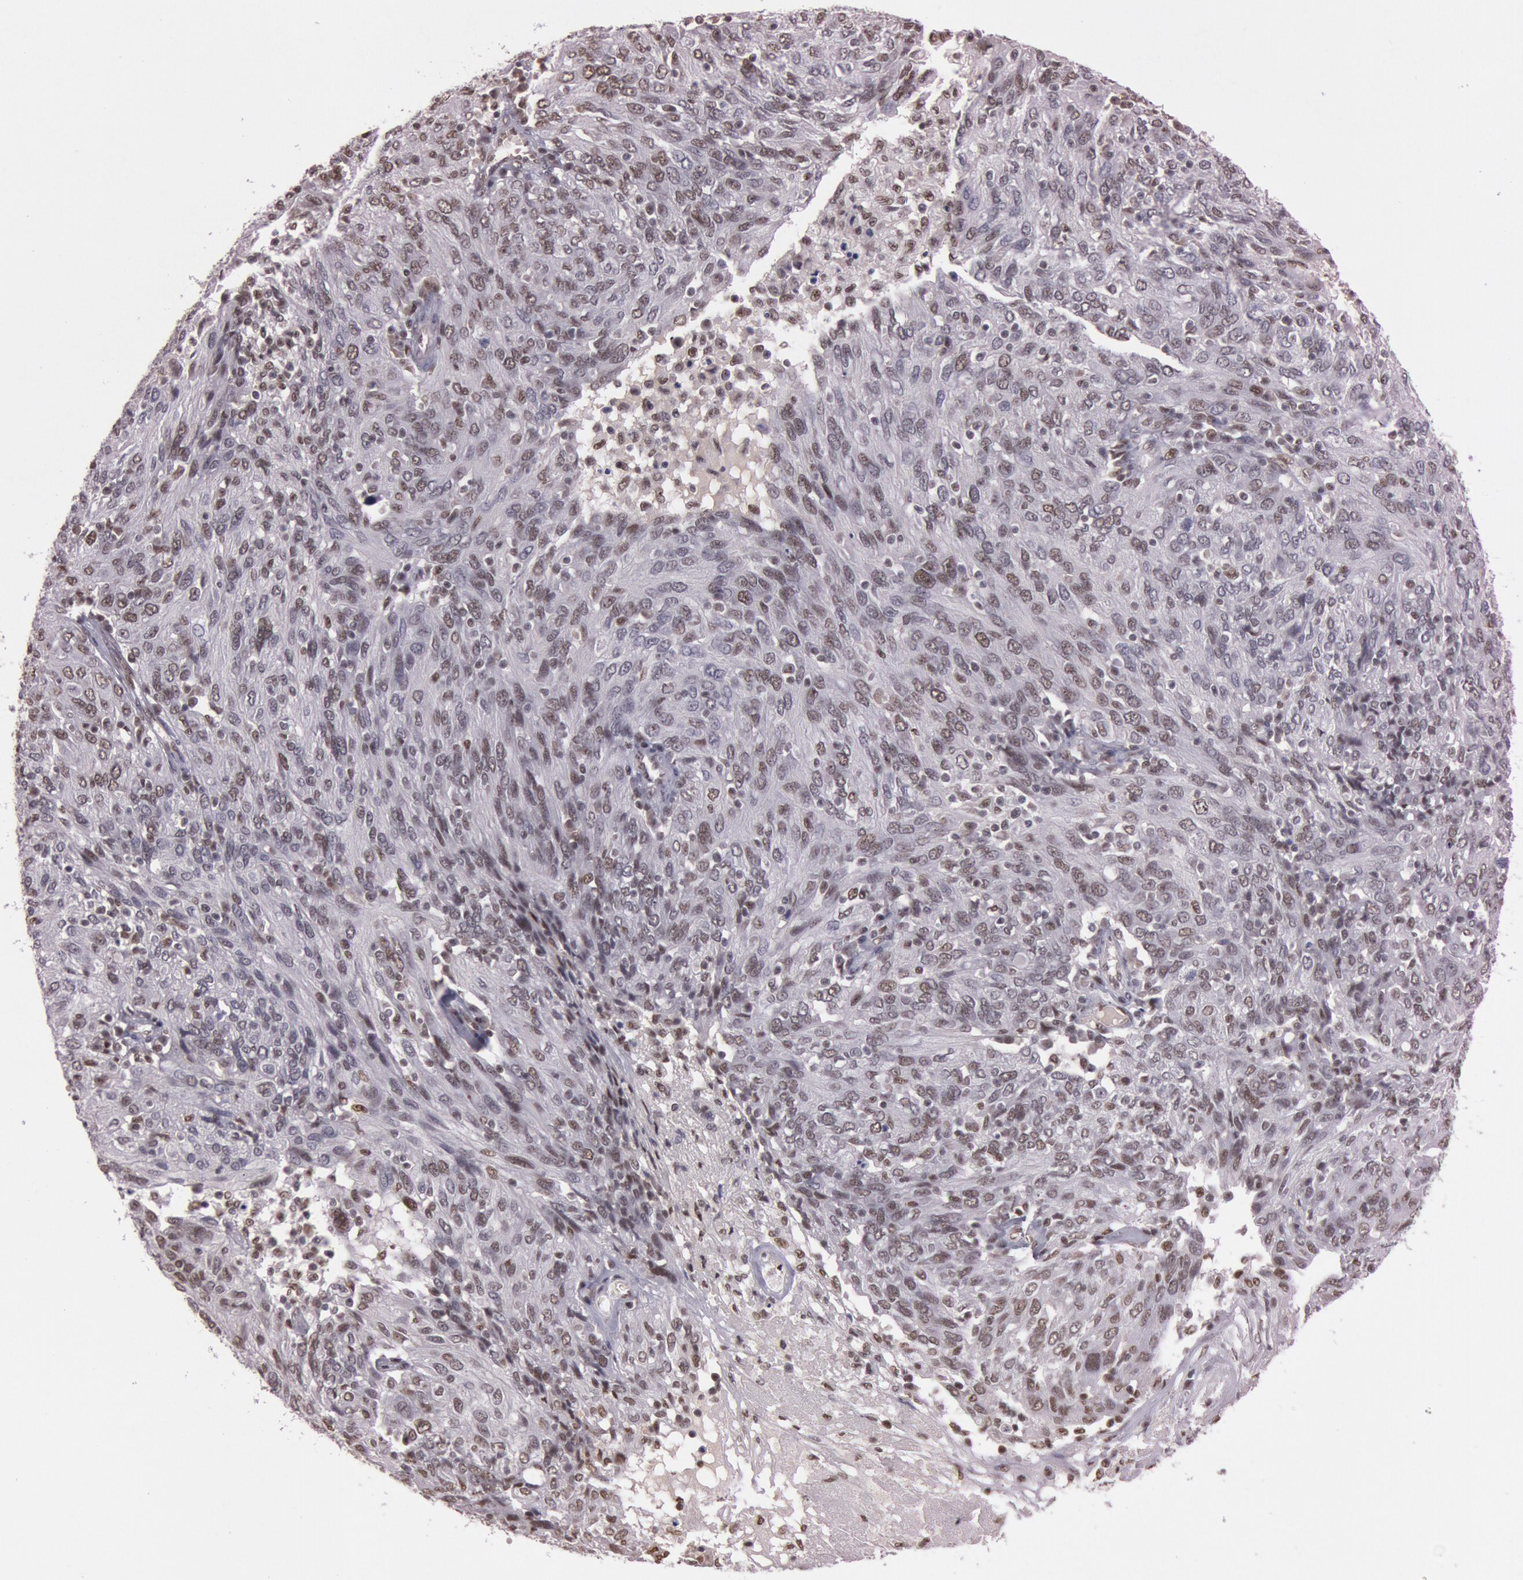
{"staining": {"intensity": "weak", "quantity": "25%-75%", "location": "nuclear"}, "tissue": "ovarian cancer", "cell_type": "Tumor cells", "image_type": "cancer", "snomed": [{"axis": "morphology", "description": "Carcinoma, endometroid"}, {"axis": "topography", "description": "Ovary"}], "caption": "DAB (3,3'-diaminobenzidine) immunohistochemical staining of human endometroid carcinoma (ovarian) reveals weak nuclear protein staining in about 25%-75% of tumor cells.", "gene": "TASL", "patient": {"sex": "female", "age": 50}}